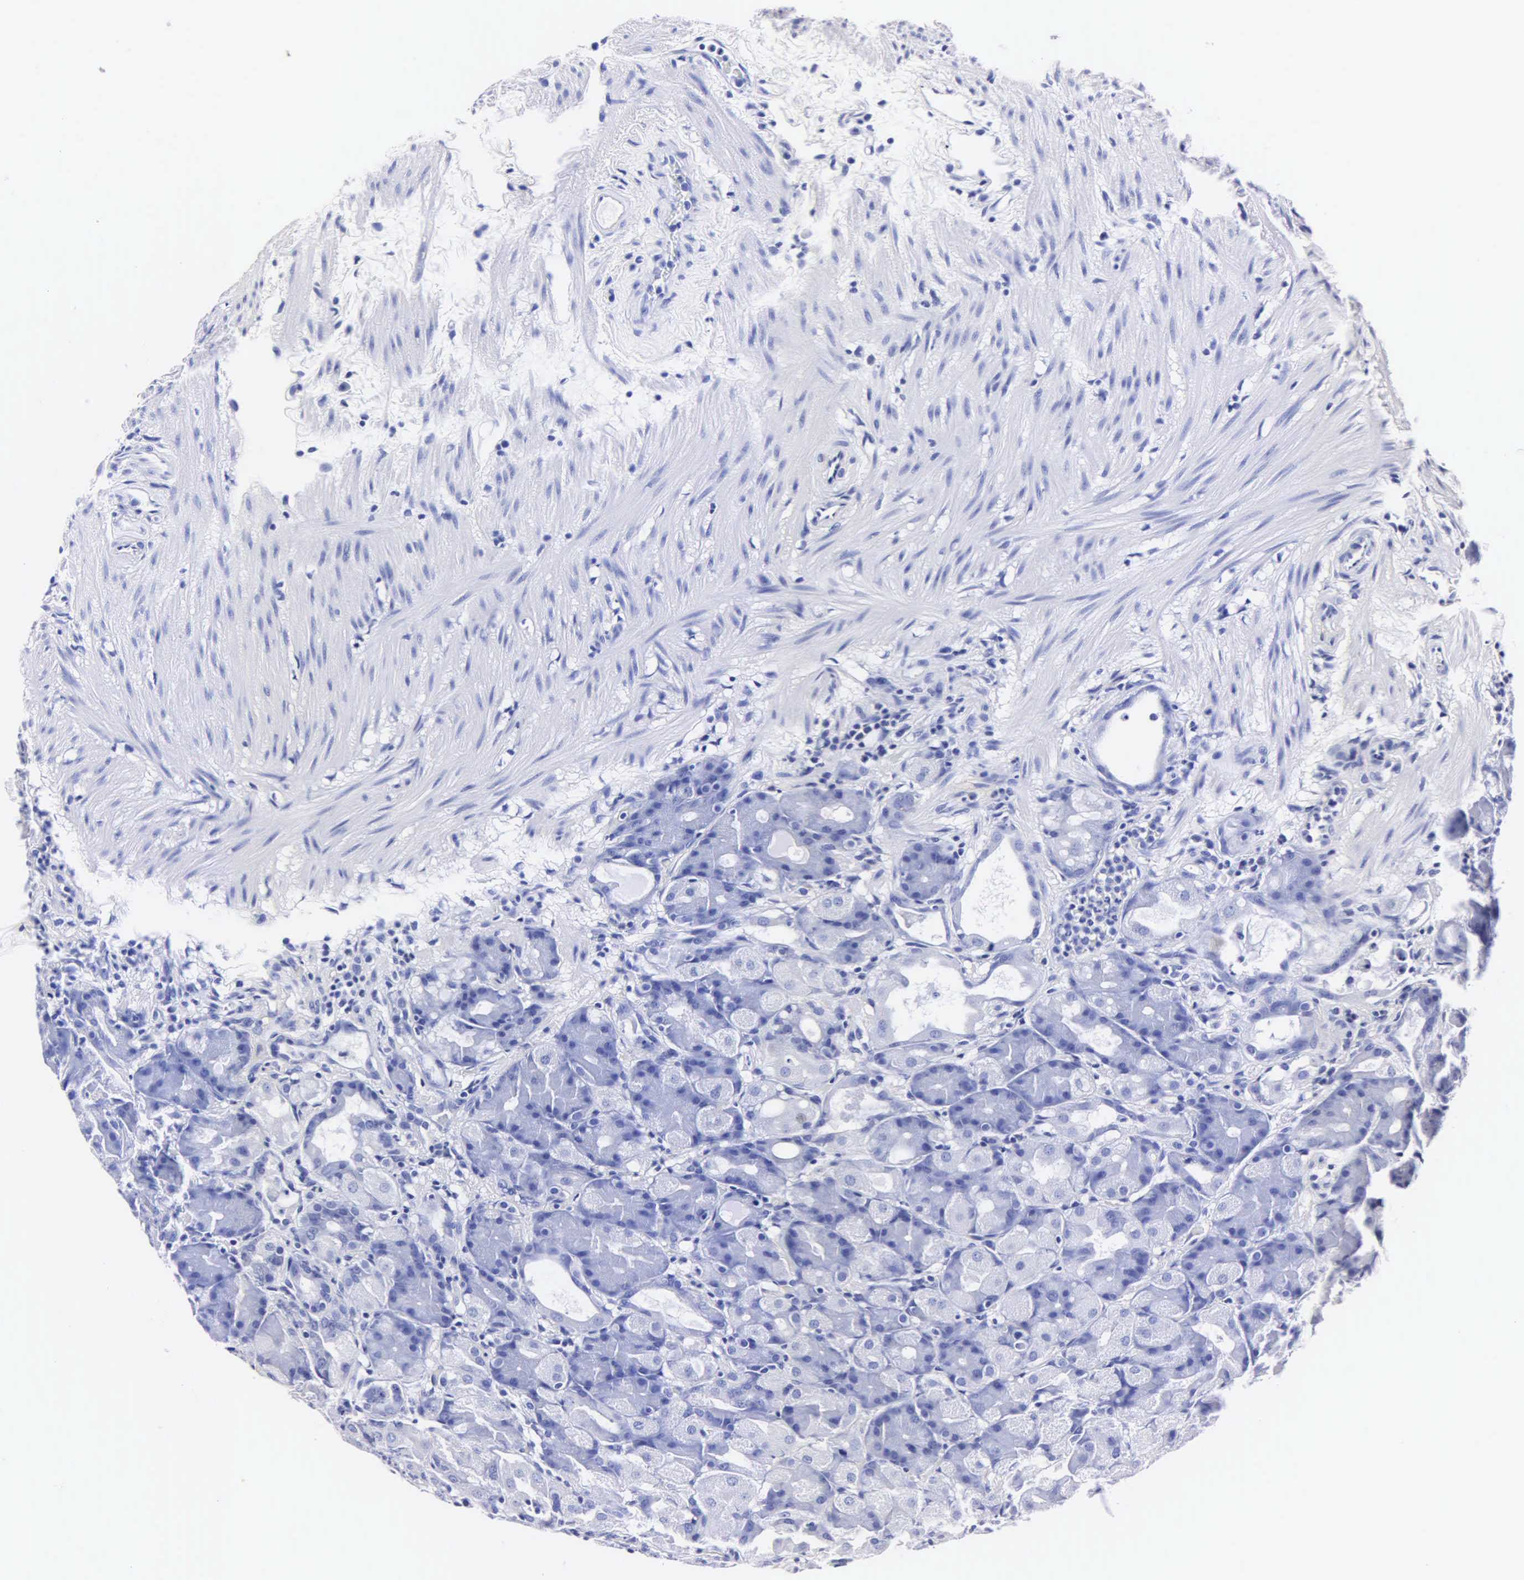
{"staining": {"intensity": "negative", "quantity": "none", "location": "none"}, "tissue": "stomach", "cell_type": "Glandular cells", "image_type": "normal", "snomed": [{"axis": "morphology", "description": "Normal tissue, NOS"}, {"axis": "topography", "description": "Stomach, upper"}], "caption": "Human stomach stained for a protein using IHC displays no positivity in glandular cells.", "gene": "MB", "patient": {"sex": "female", "age": 75}}